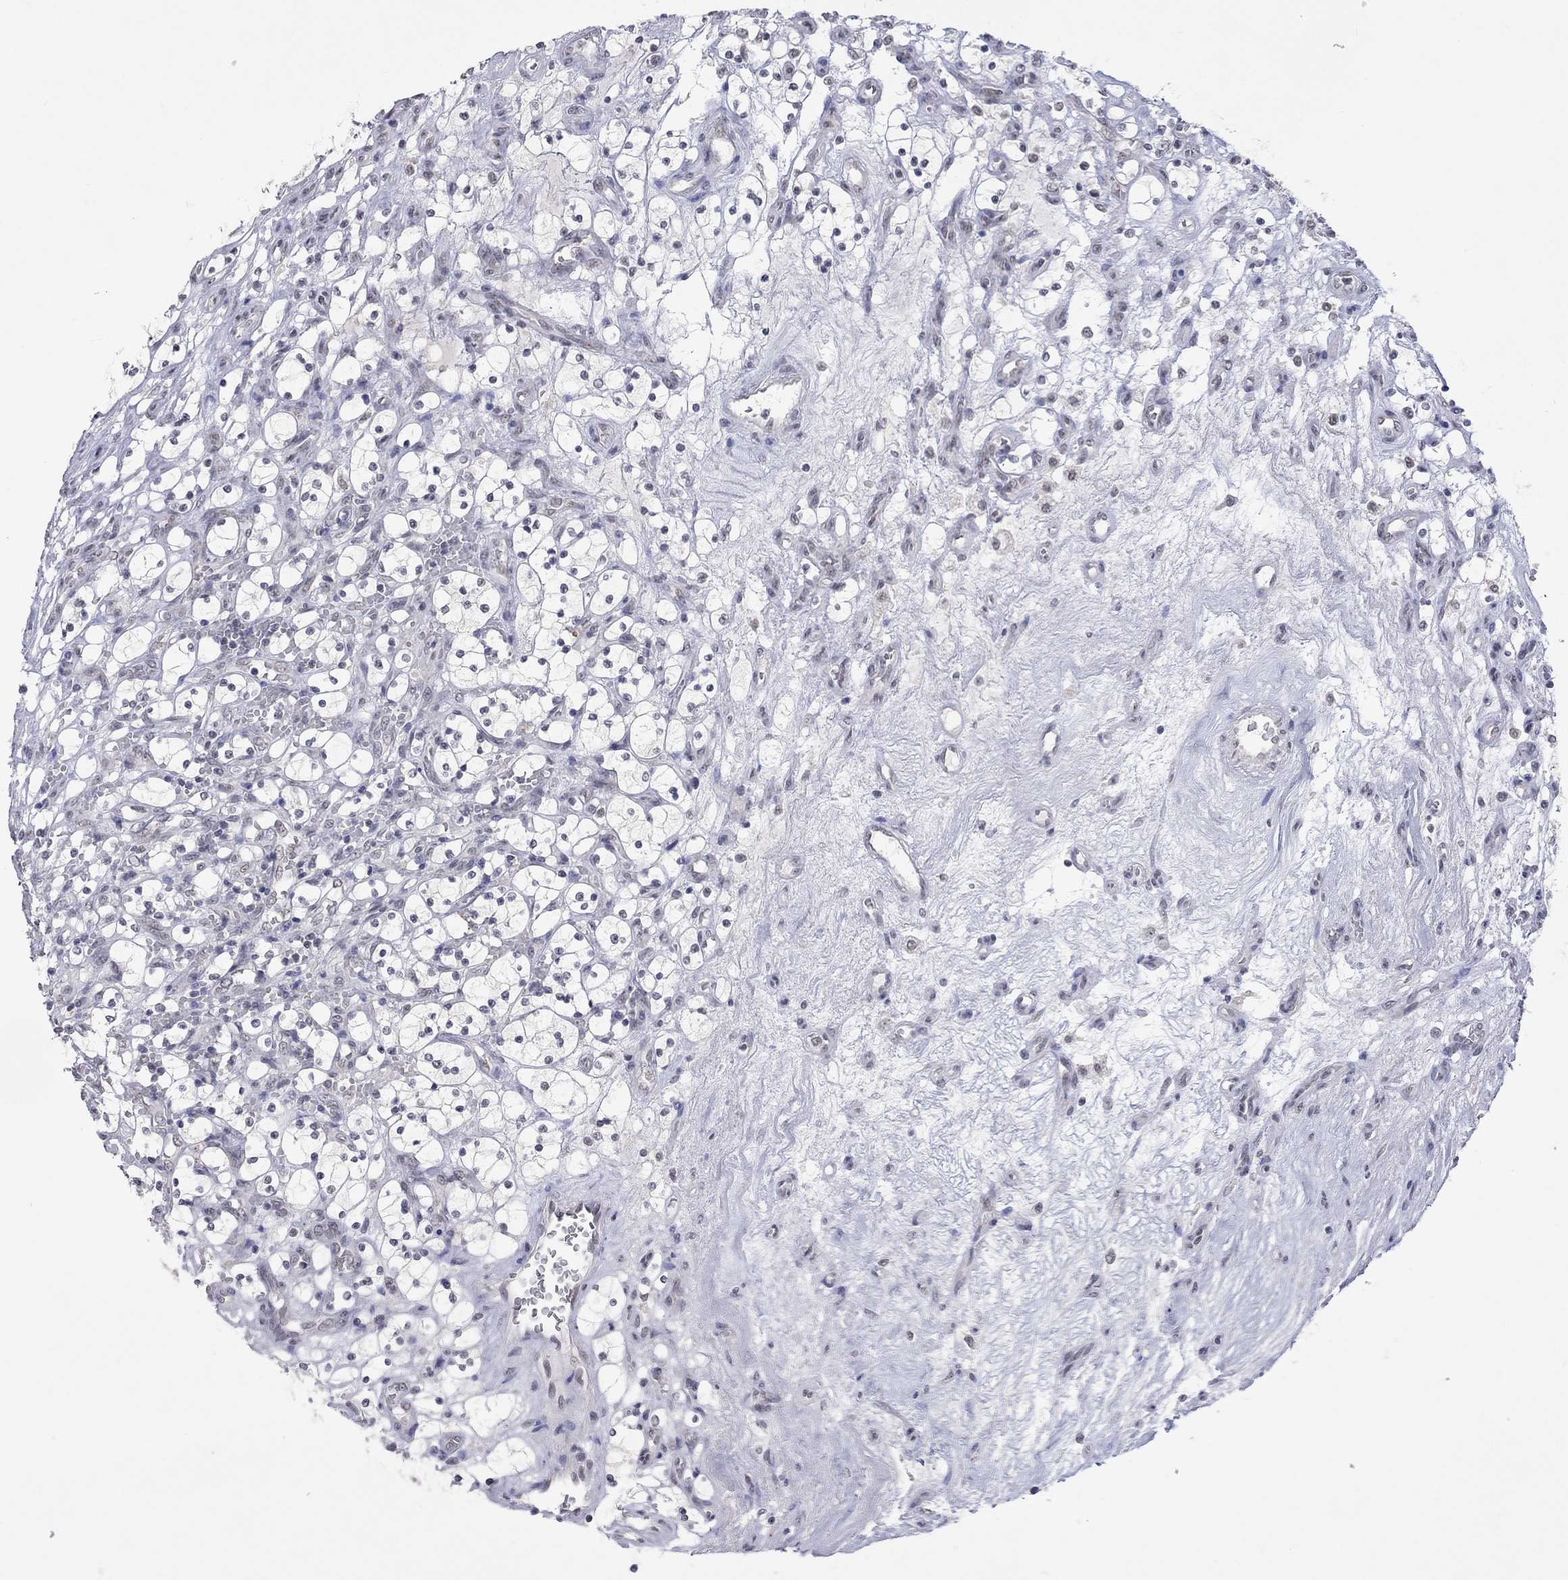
{"staining": {"intensity": "negative", "quantity": "none", "location": "none"}, "tissue": "renal cancer", "cell_type": "Tumor cells", "image_type": "cancer", "snomed": [{"axis": "morphology", "description": "Adenocarcinoma, NOS"}, {"axis": "topography", "description": "Kidney"}], "caption": "This is an immunohistochemistry micrograph of human renal adenocarcinoma. There is no expression in tumor cells.", "gene": "TMEM143", "patient": {"sex": "female", "age": 69}}